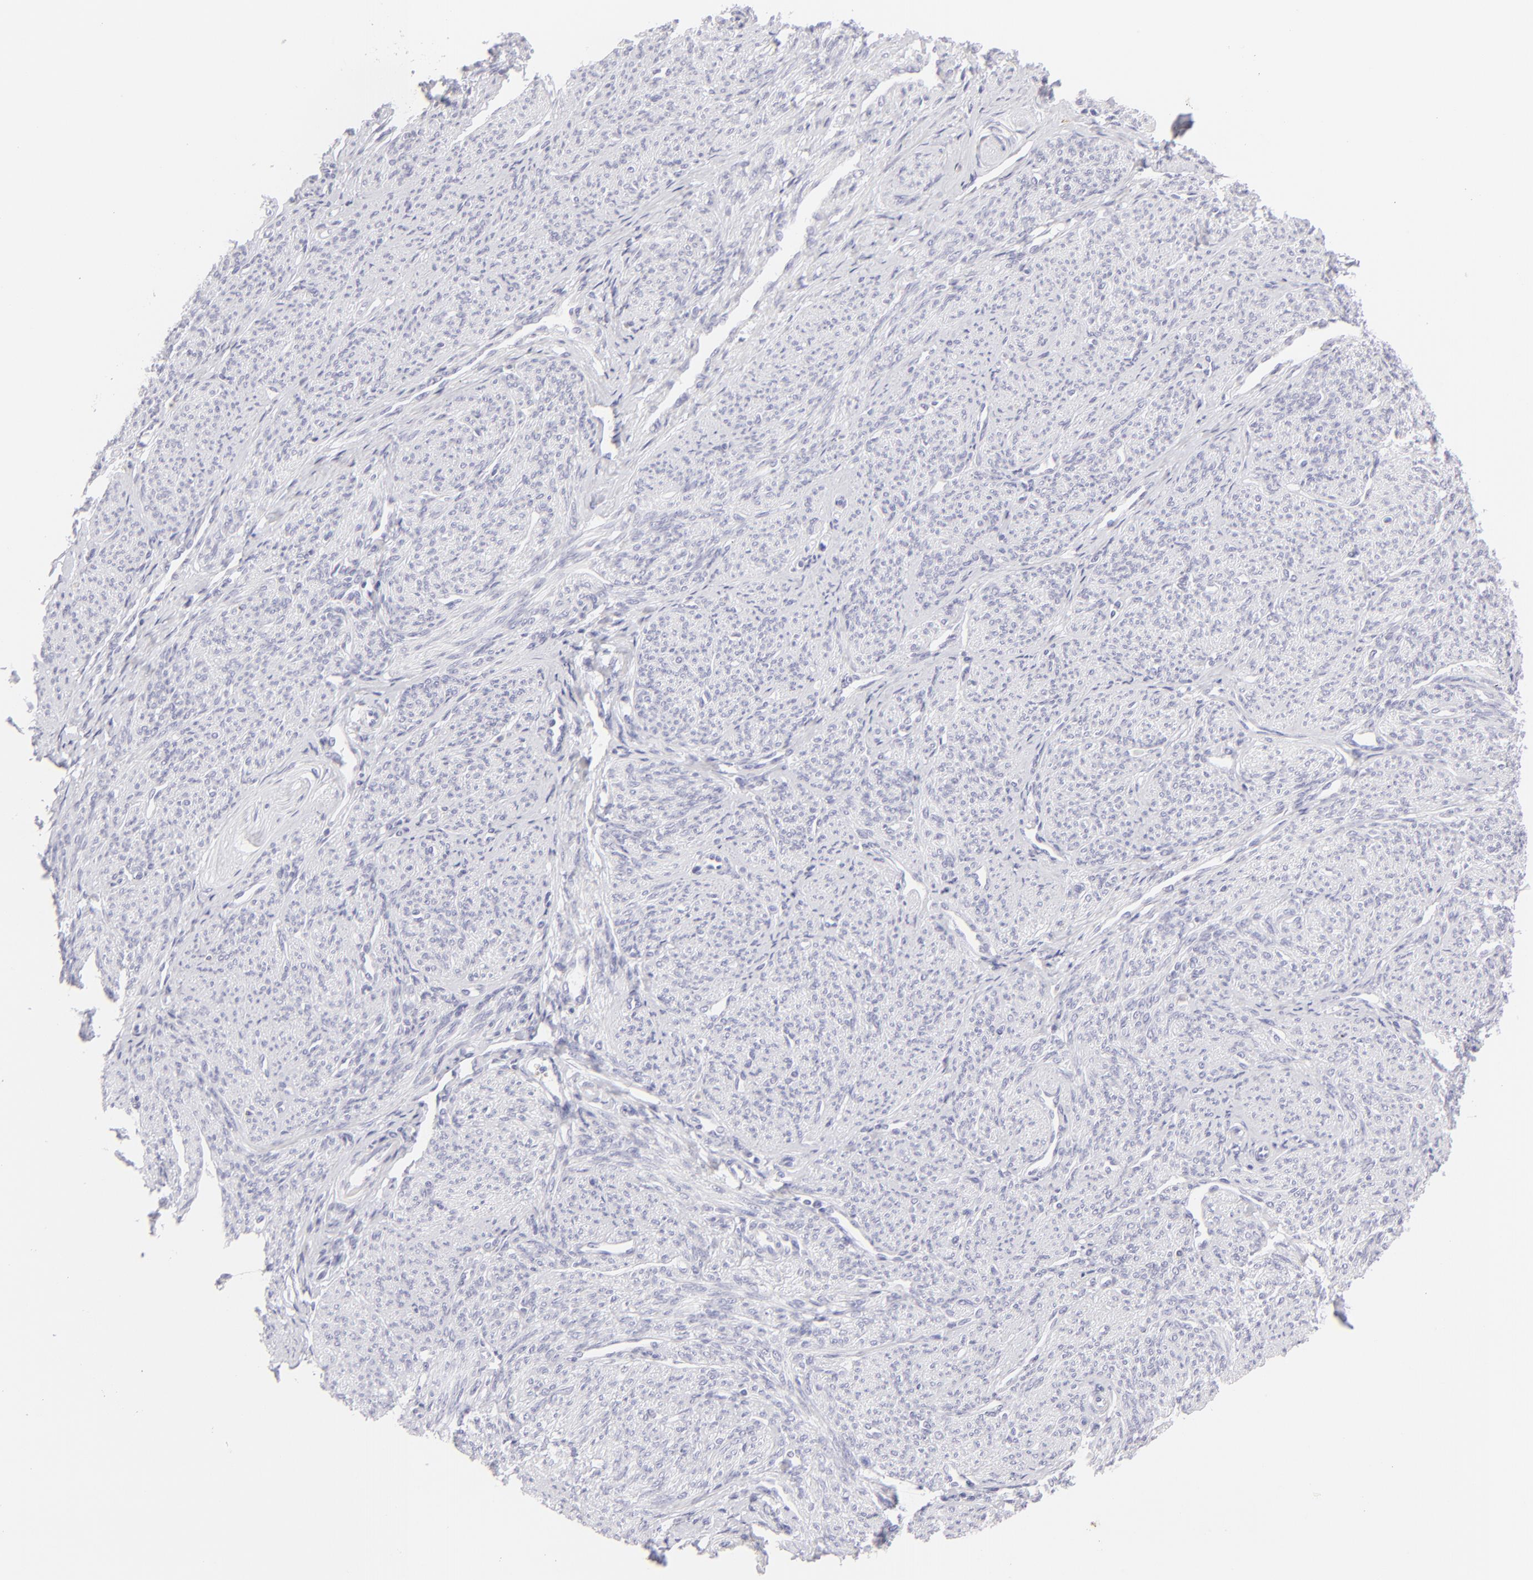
{"staining": {"intensity": "negative", "quantity": "none", "location": "none"}, "tissue": "smooth muscle", "cell_type": "Smooth muscle cells", "image_type": "normal", "snomed": [{"axis": "morphology", "description": "Normal tissue, NOS"}, {"axis": "topography", "description": "Cervix"}, {"axis": "topography", "description": "Endometrium"}], "caption": "Immunohistochemistry photomicrograph of benign human smooth muscle stained for a protein (brown), which demonstrates no positivity in smooth muscle cells.", "gene": "FCER2", "patient": {"sex": "female", "age": 65}}